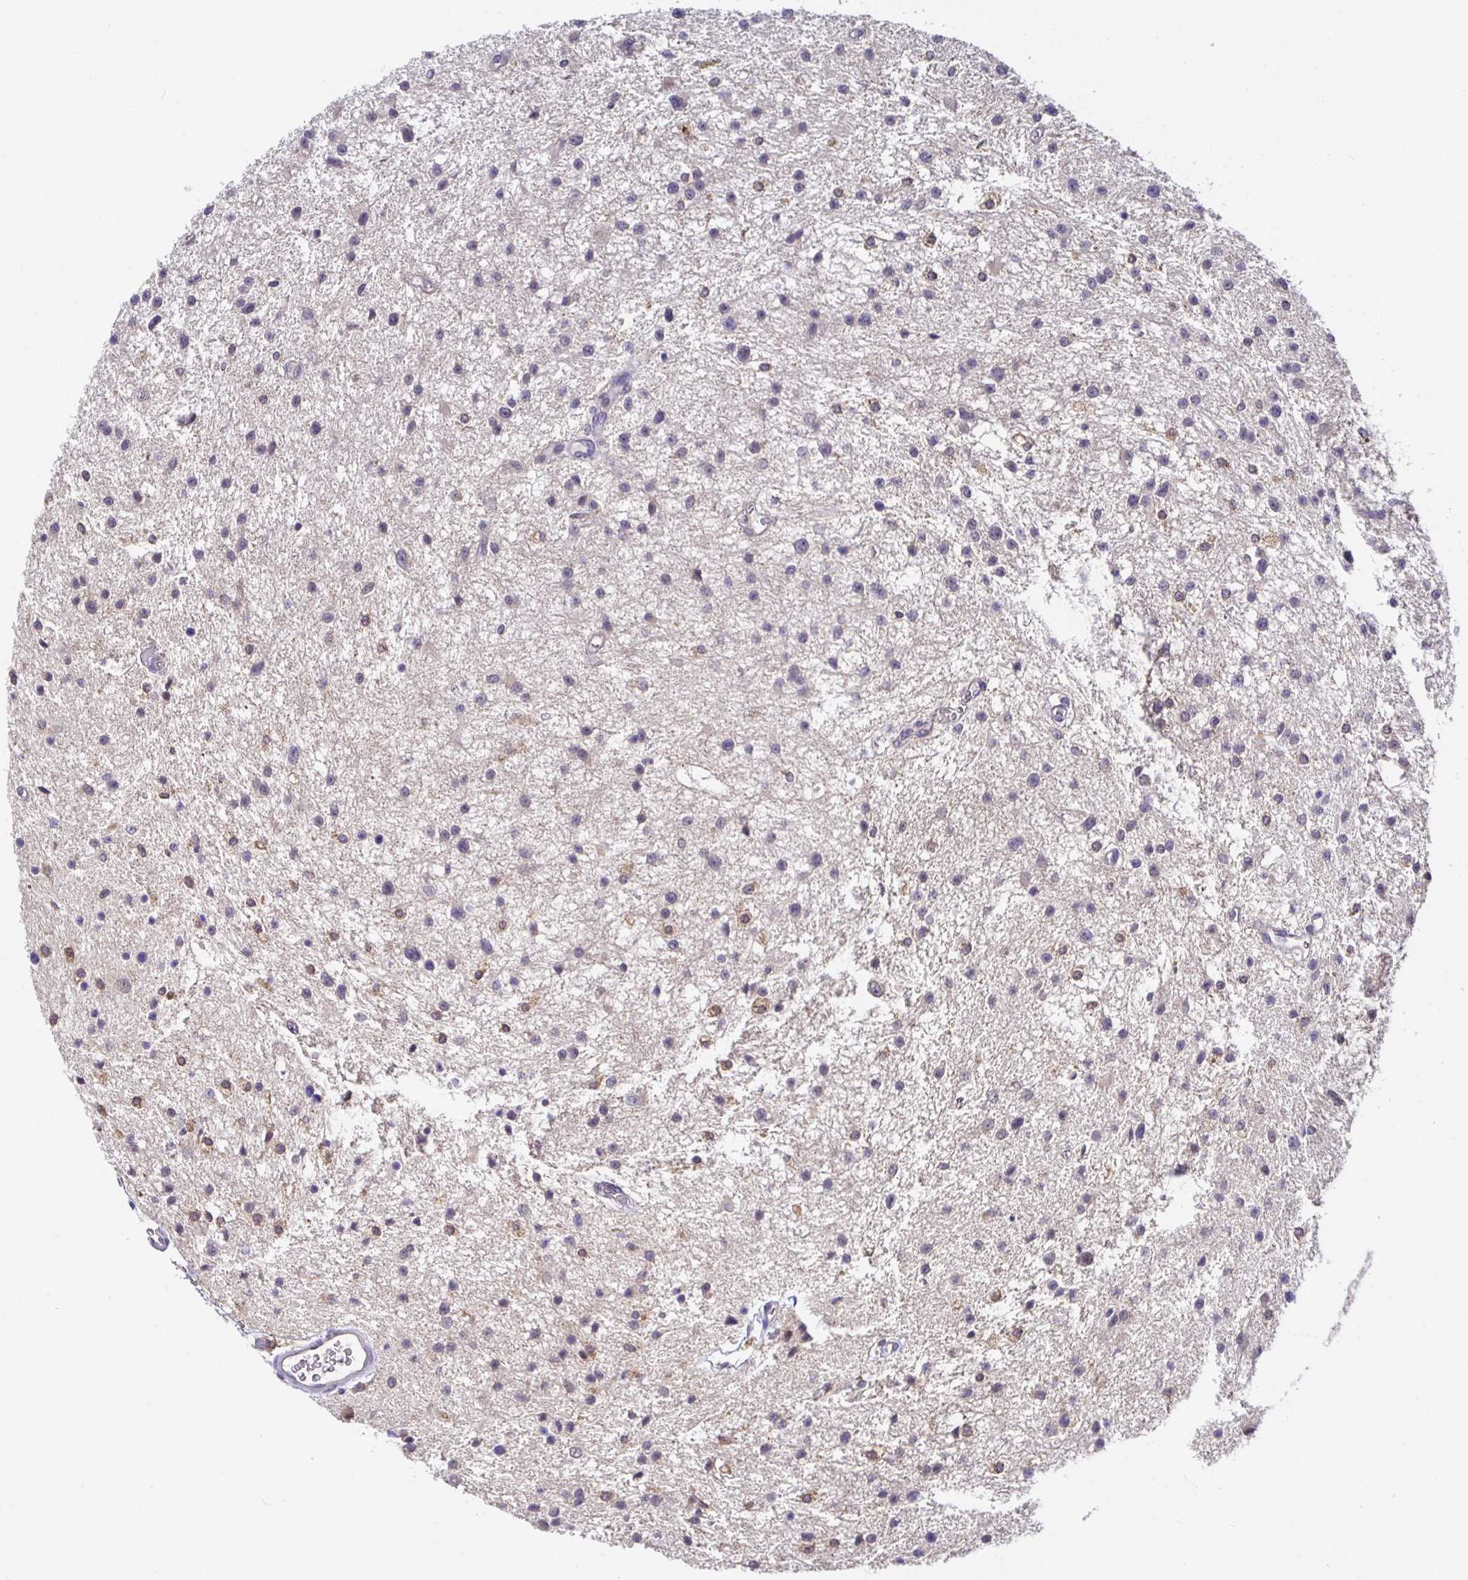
{"staining": {"intensity": "negative", "quantity": "none", "location": "none"}, "tissue": "glioma", "cell_type": "Tumor cells", "image_type": "cancer", "snomed": [{"axis": "morphology", "description": "Glioma, malignant, Low grade"}, {"axis": "topography", "description": "Brain"}], "caption": "This micrograph is of glioma stained with immunohistochemistry to label a protein in brown with the nuclei are counter-stained blue. There is no positivity in tumor cells.", "gene": "SATB1", "patient": {"sex": "male", "age": 43}}